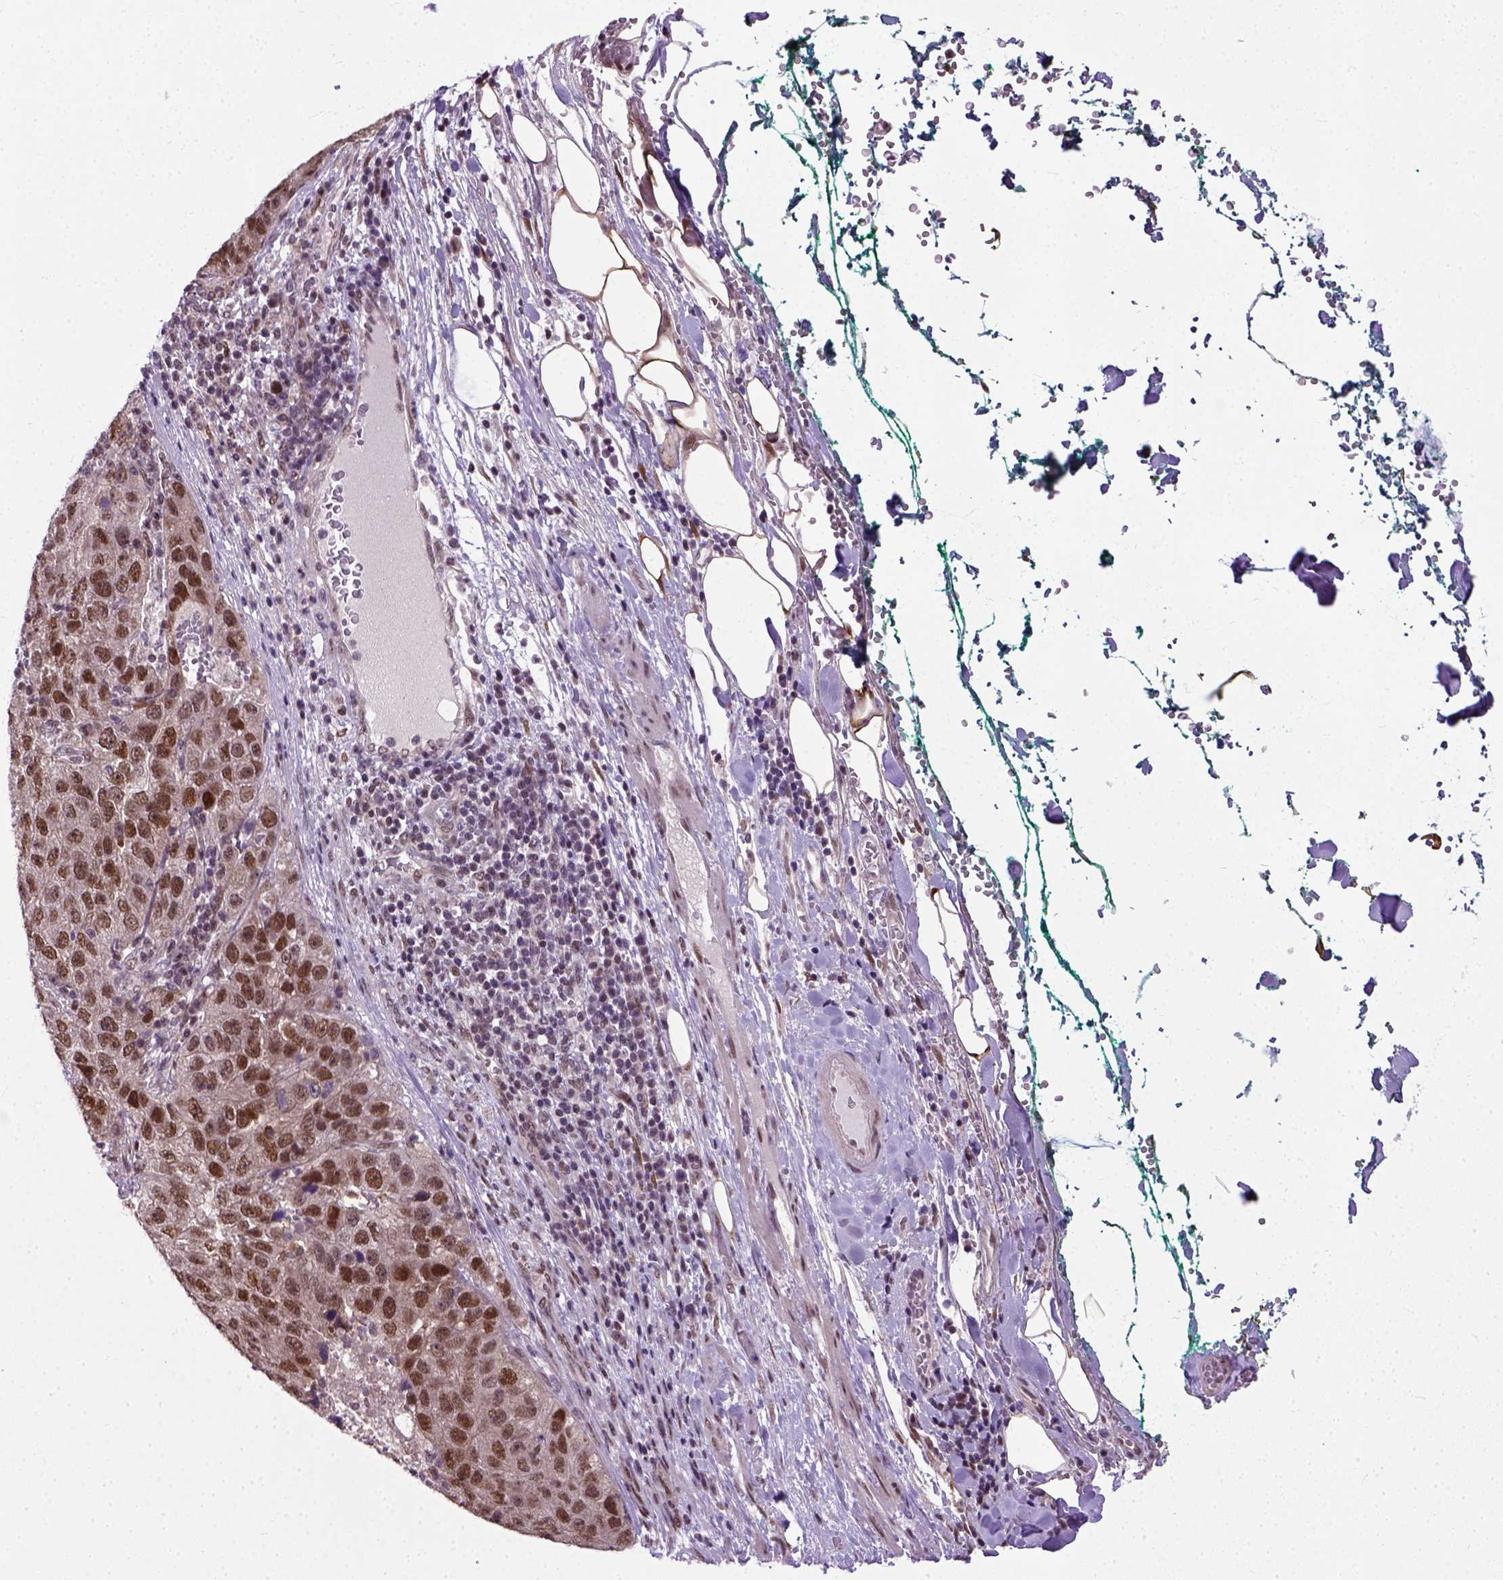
{"staining": {"intensity": "strong", "quantity": "<25%", "location": "nuclear"}, "tissue": "pancreatic cancer", "cell_type": "Tumor cells", "image_type": "cancer", "snomed": [{"axis": "morphology", "description": "Adenocarcinoma, NOS"}, {"axis": "topography", "description": "Pancreas"}], "caption": "Strong nuclear protein staining is appreciated in approximately <25% of tumor cells in pancreatic cancer.", "gene": "UBA3", "patient": {"sex": "female", "age": 61}}